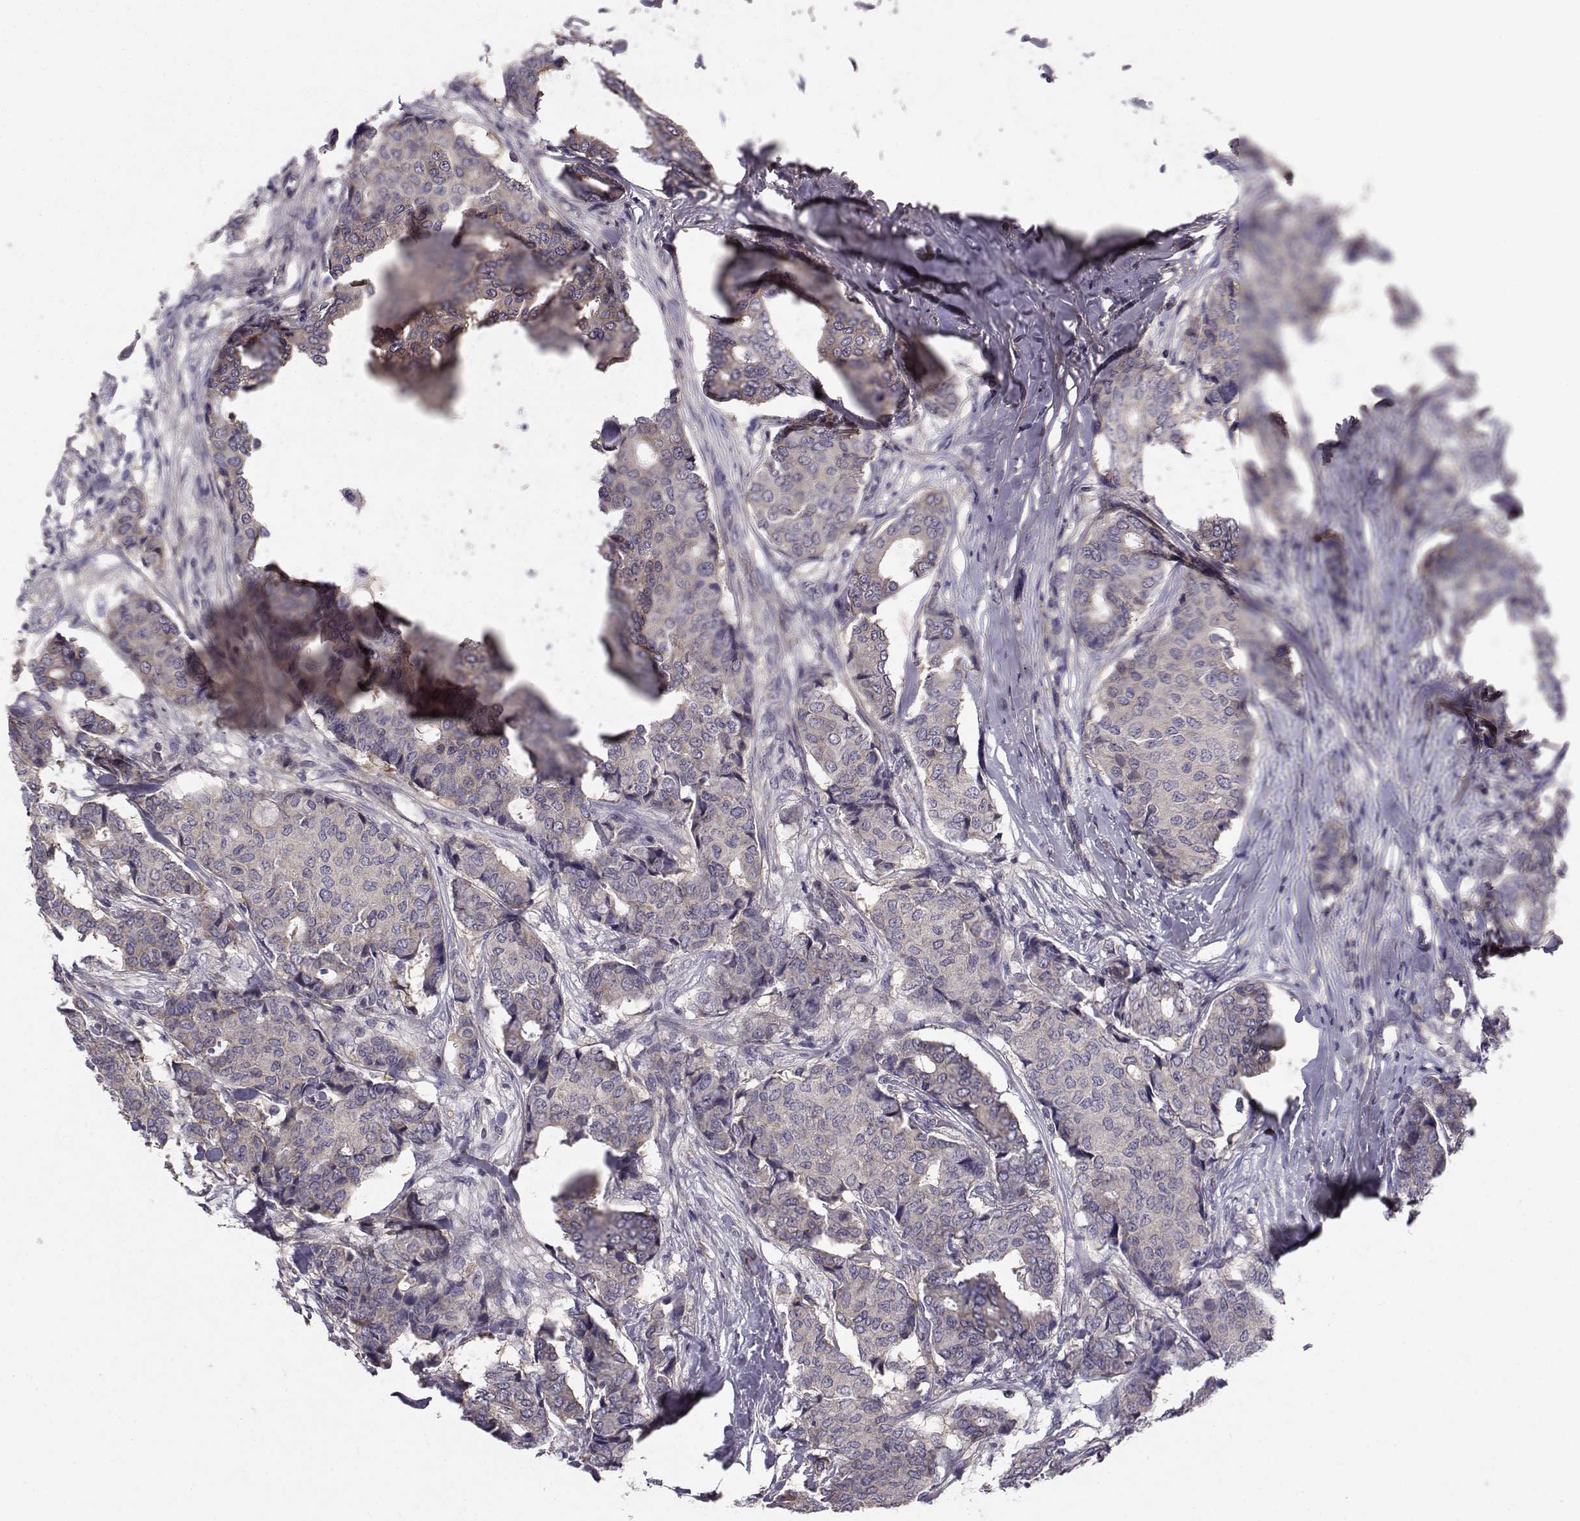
{"staining": {"intensity": "weak", "quantity": "<25%", "location": "cytoplasmic/membranous"}, "tissue": "breast cancer", "cell_type": "Tumor cells", "image_type": "cancer", "snomed": [{"axis": "morphology", "description": "Duct carcinoma"}, {"axis": "topography", "description": "Breast"}], "caption": "Human breast cancer stained for a protein using immunohistochemistry demonstrates no positivity in tumor cells.", "gene": "PEX5L", "patient": {"sex": "female", "age": 75}}